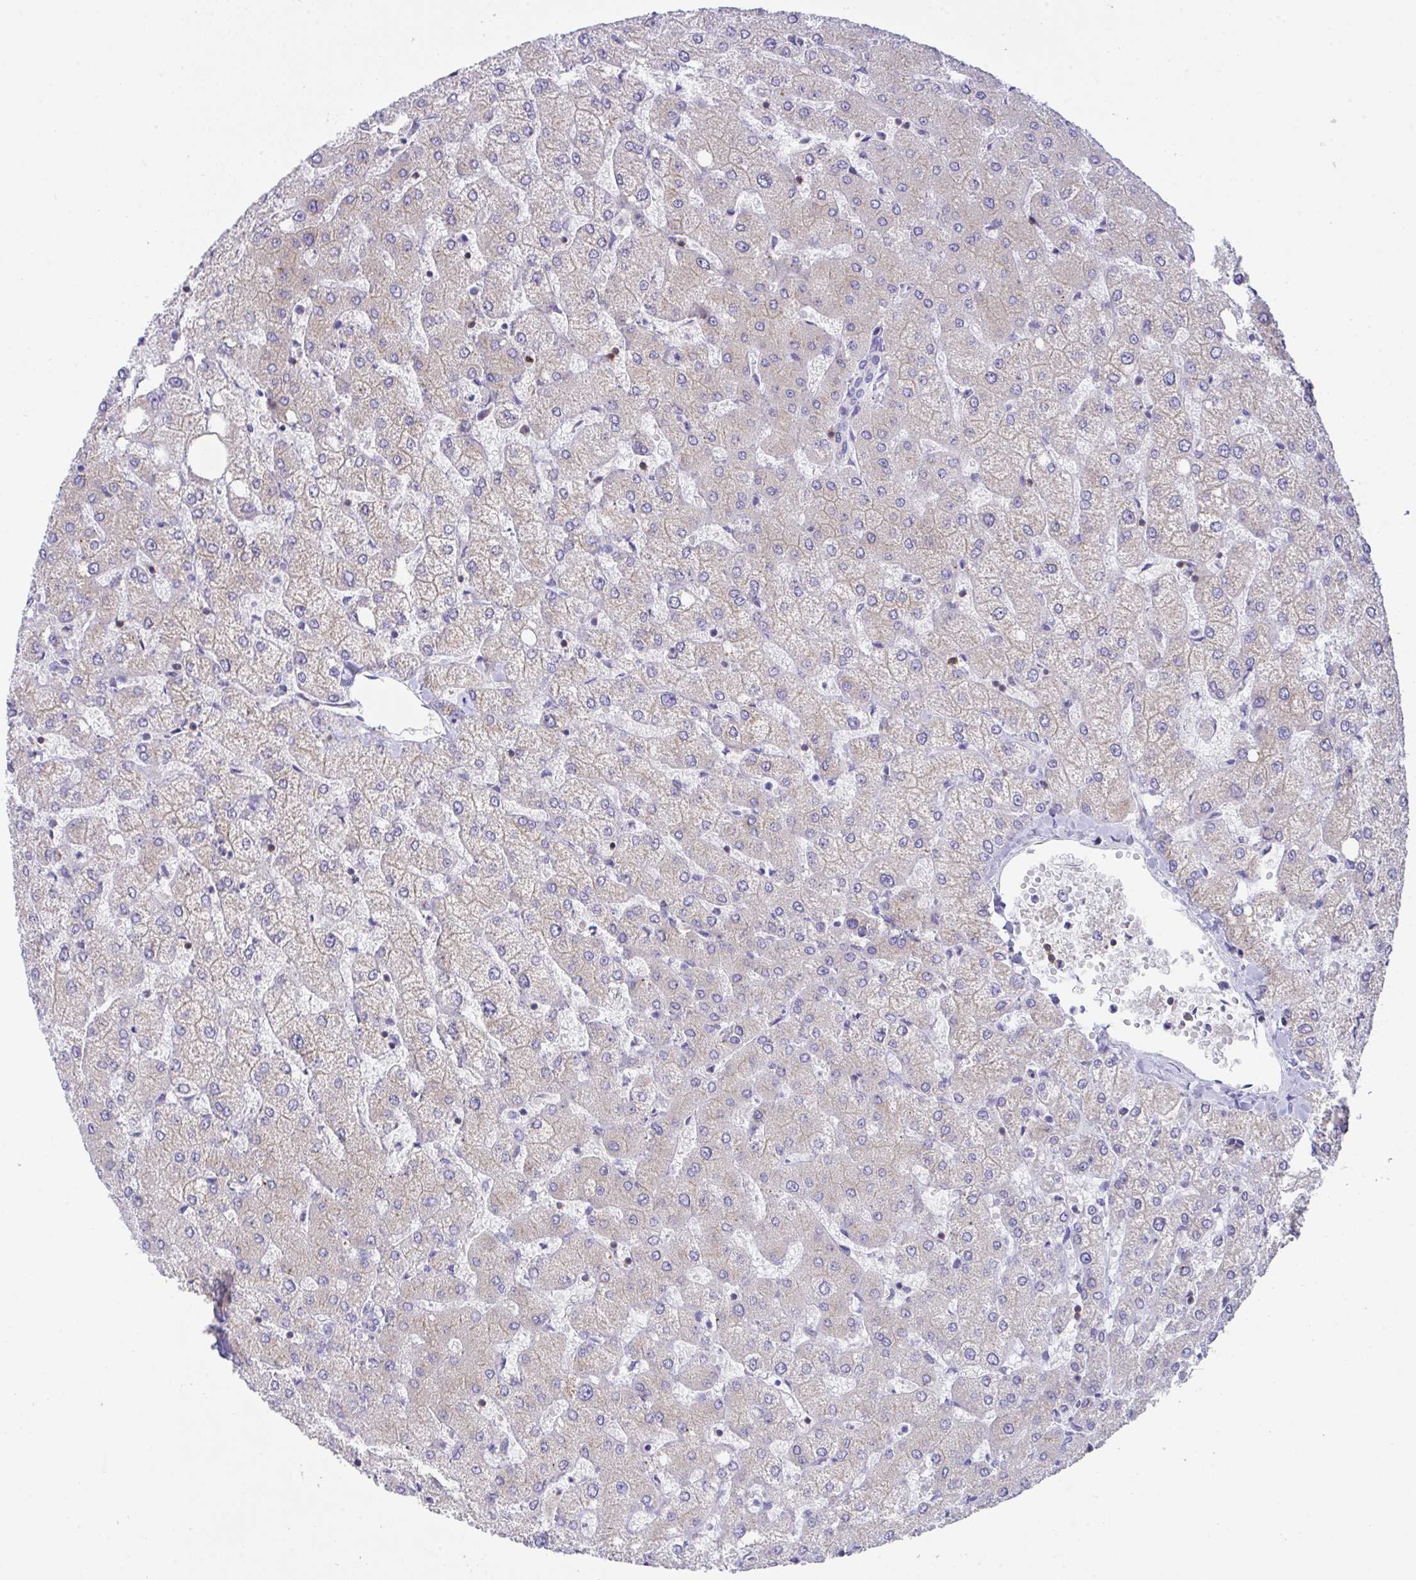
{"staining": {"intensity": "negative", "quantity": "none", "location": "none"}, "tissue": "liver", "cell_type": "Cholangiocytes", "image_type": "normal", "snomed": [{"axis": "morphology", "description": "Normal tissue, NOS"}, {"axis": "topography", "description": "Liver"}], "caption": "This is an immunohistochemistry (IHC) histopathology image of unremarkable liver. There is no positivity in cholangiocytes.", "gene": "MIA3", "patient": {"sex": "female", "age": 54}}